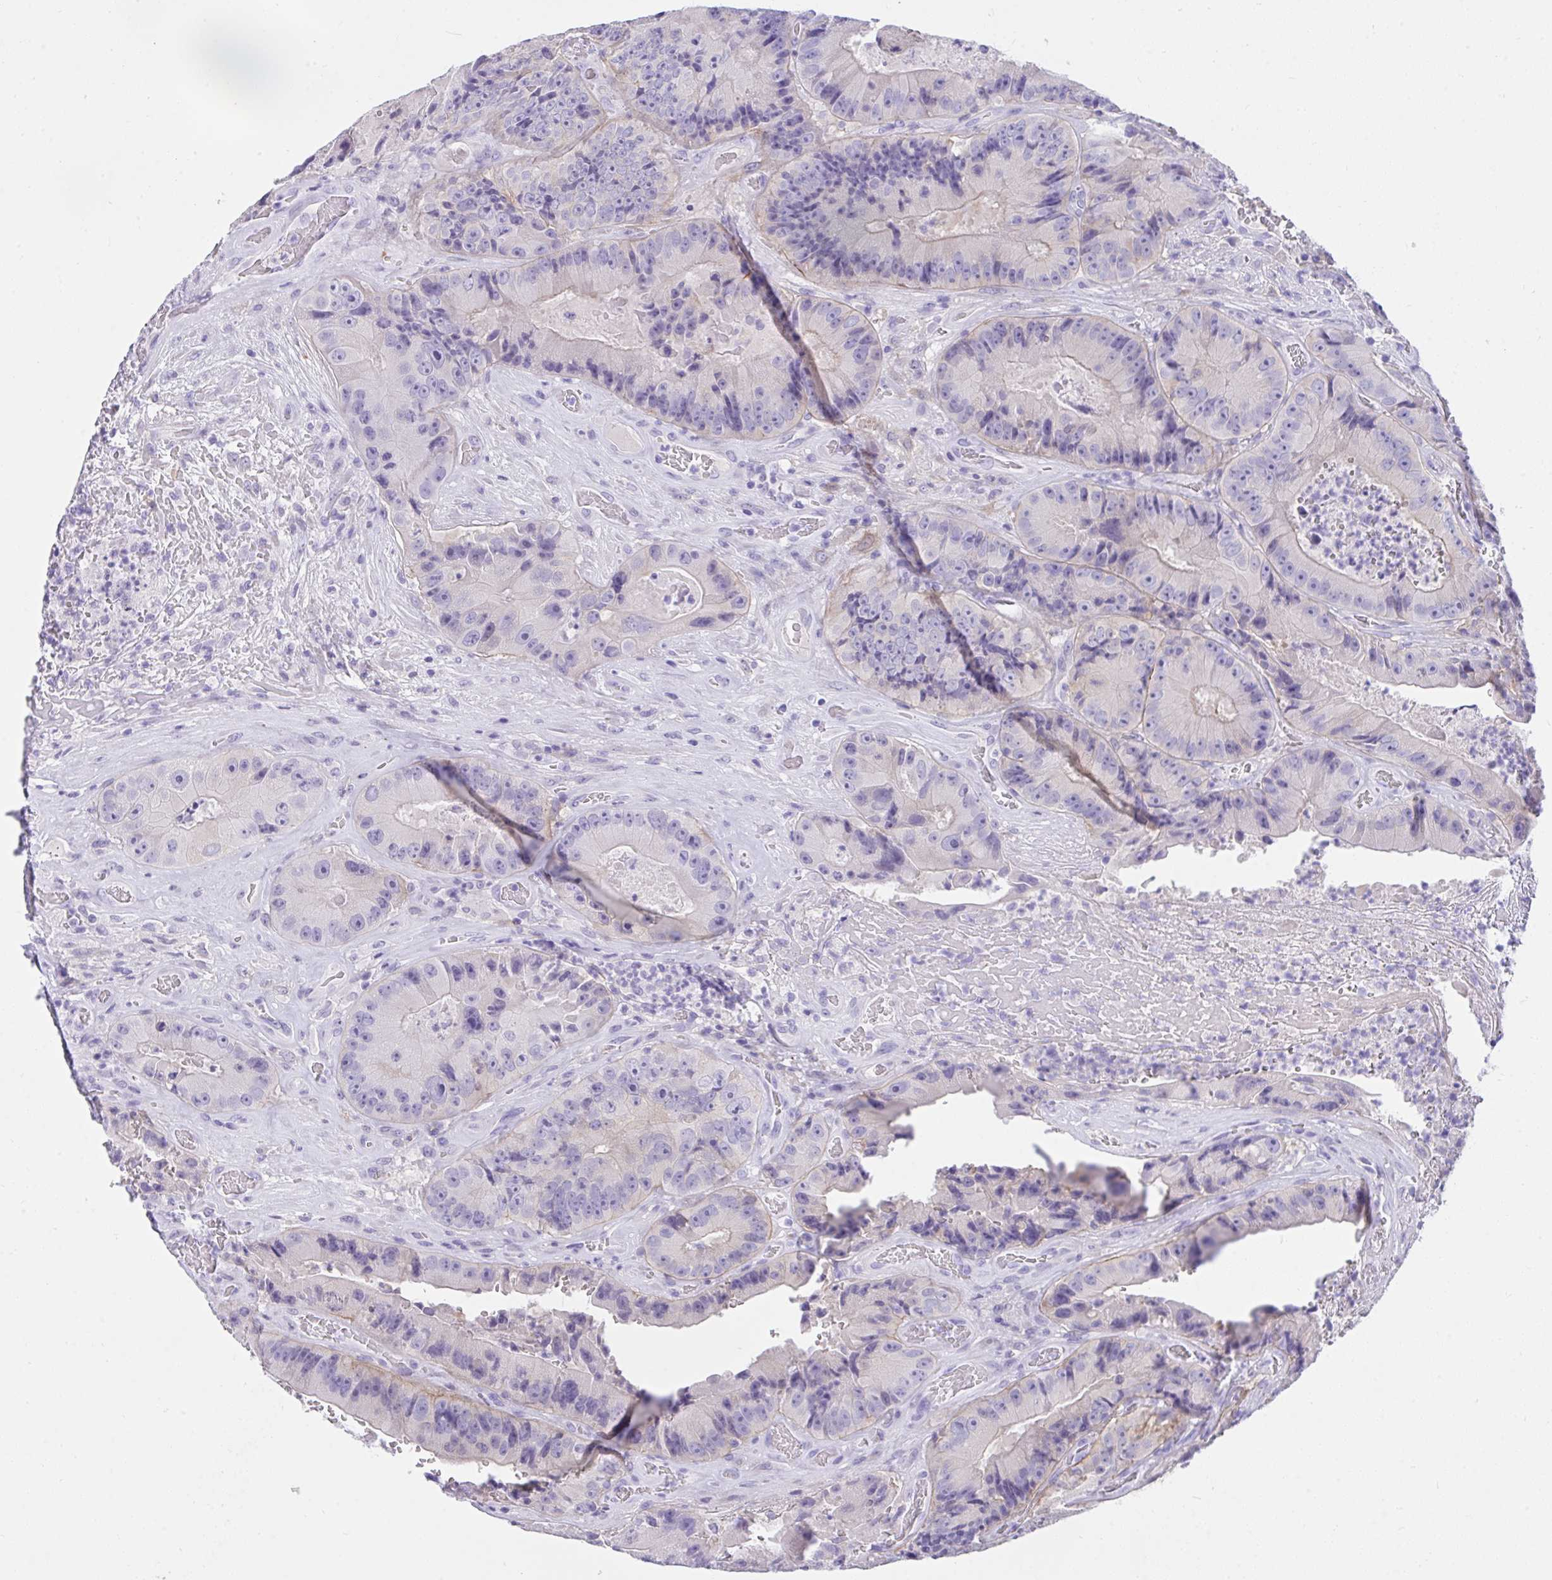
{"staining": {"intensity": "negative", "quantity": "none", "location": "none"}, "tissue": "colorectal cancer", "cell_type": "Tumor cells", "image_type": "cancer", "snomed": [{"axis": "morphology", "description": "Adenocarcinoma, NOS"}, {"axis": "topography", "description": "Colon"}], "caption": "High power microscopy micrograph of an immunohistochemistry (IHC) image of colorectal cancer, revealing no significant staining in tumor cells.", "gene": "TLN2", "patient": {"sex": "female", "age": 86}}